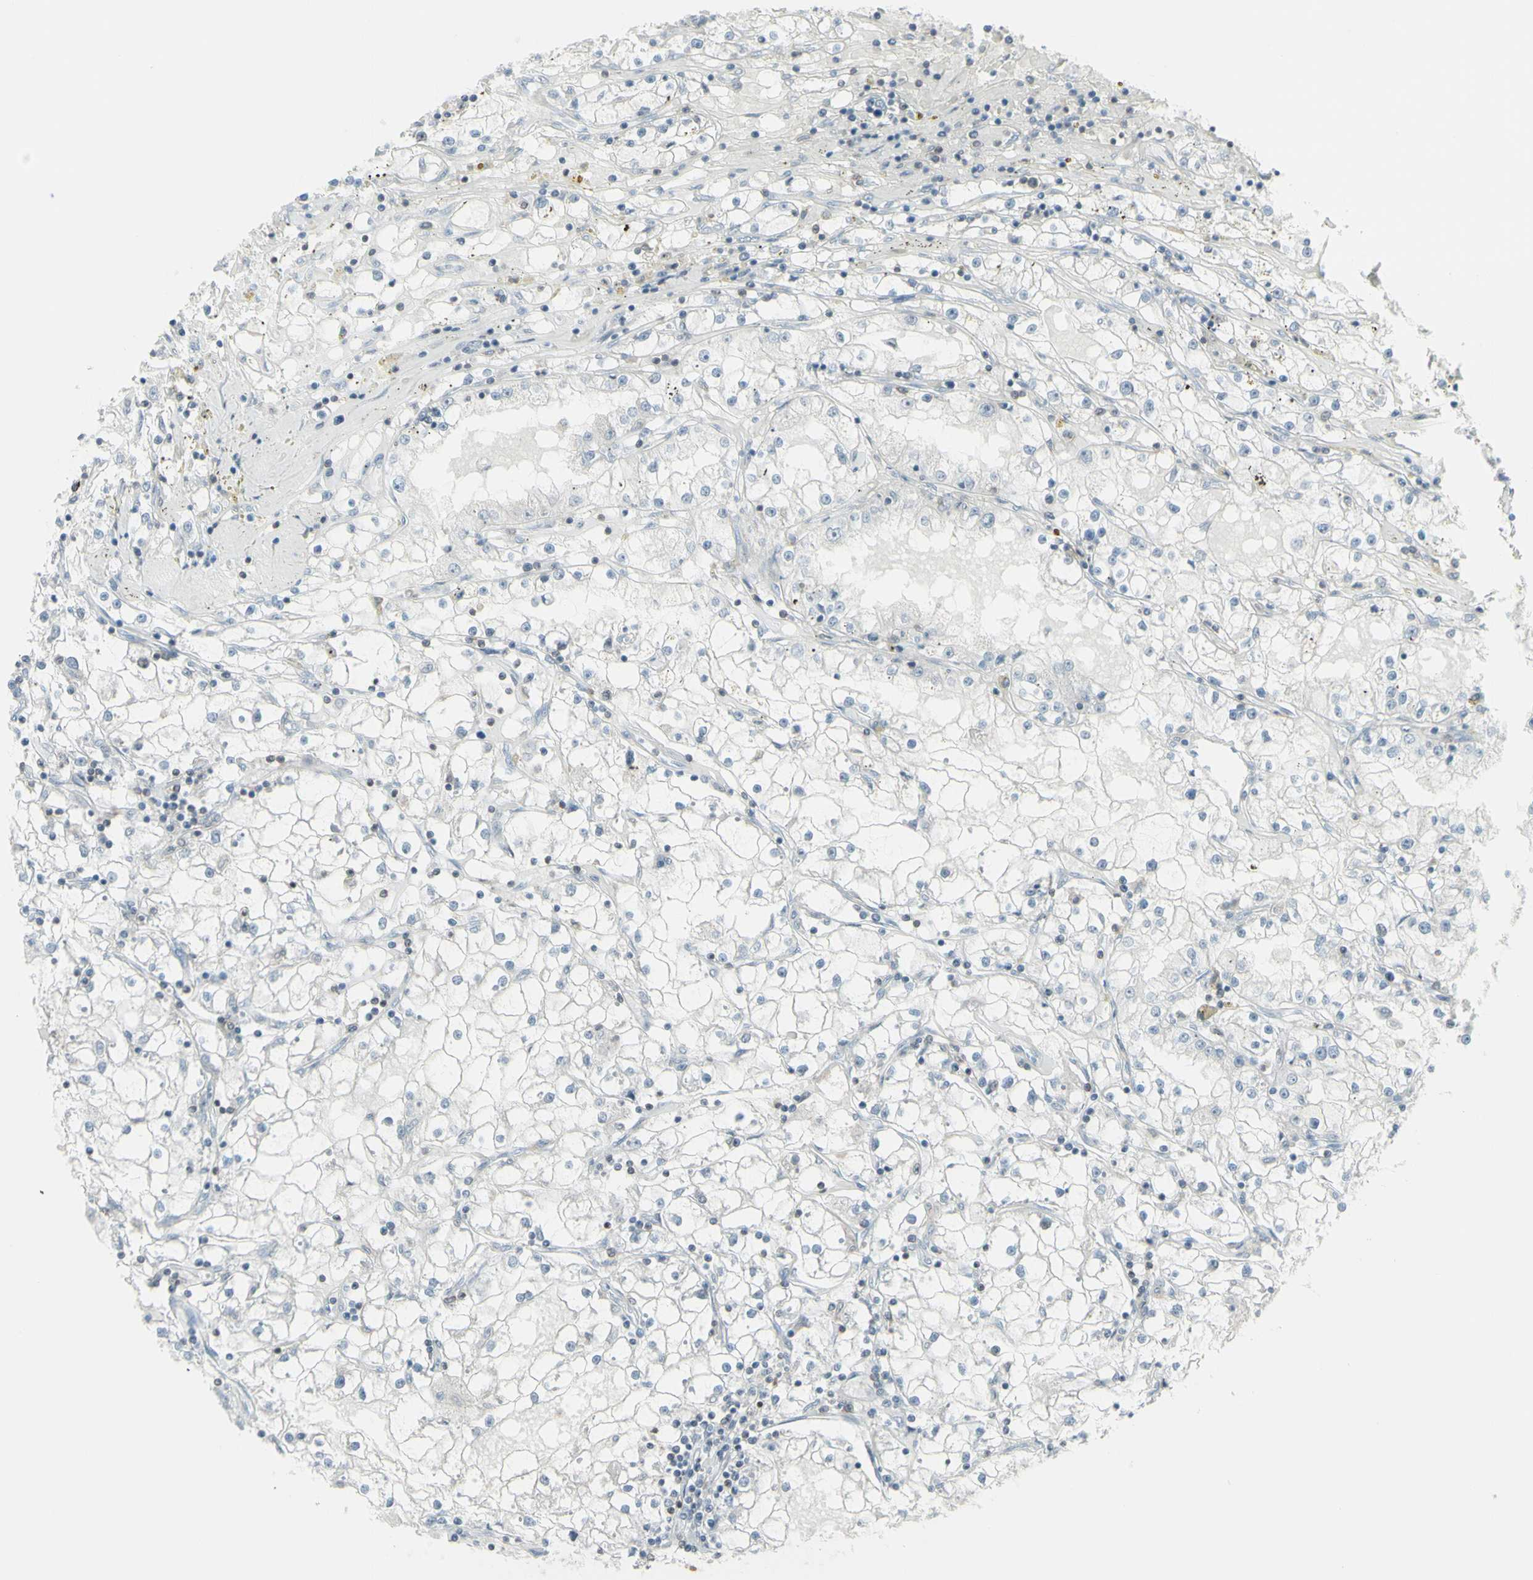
{"staining": {"intensity": "negative", "quantity": "none", "location": "none"}, "tissue": "renal cancer", "cell_type": "Tumor cells", "image_type": "cancer", "snomed": [{"axis": "morphology", "description": "Adenocarcinoma, NOS"}, {"axis": "topography", "description": "Kidney"}], "caption": "DAB immunohistochemical staining of human renal adenocarcinoma displays no significant positivity in tumor cells.", "gene": "NRG1", "patient": {"sex": "male", "age": 56}}